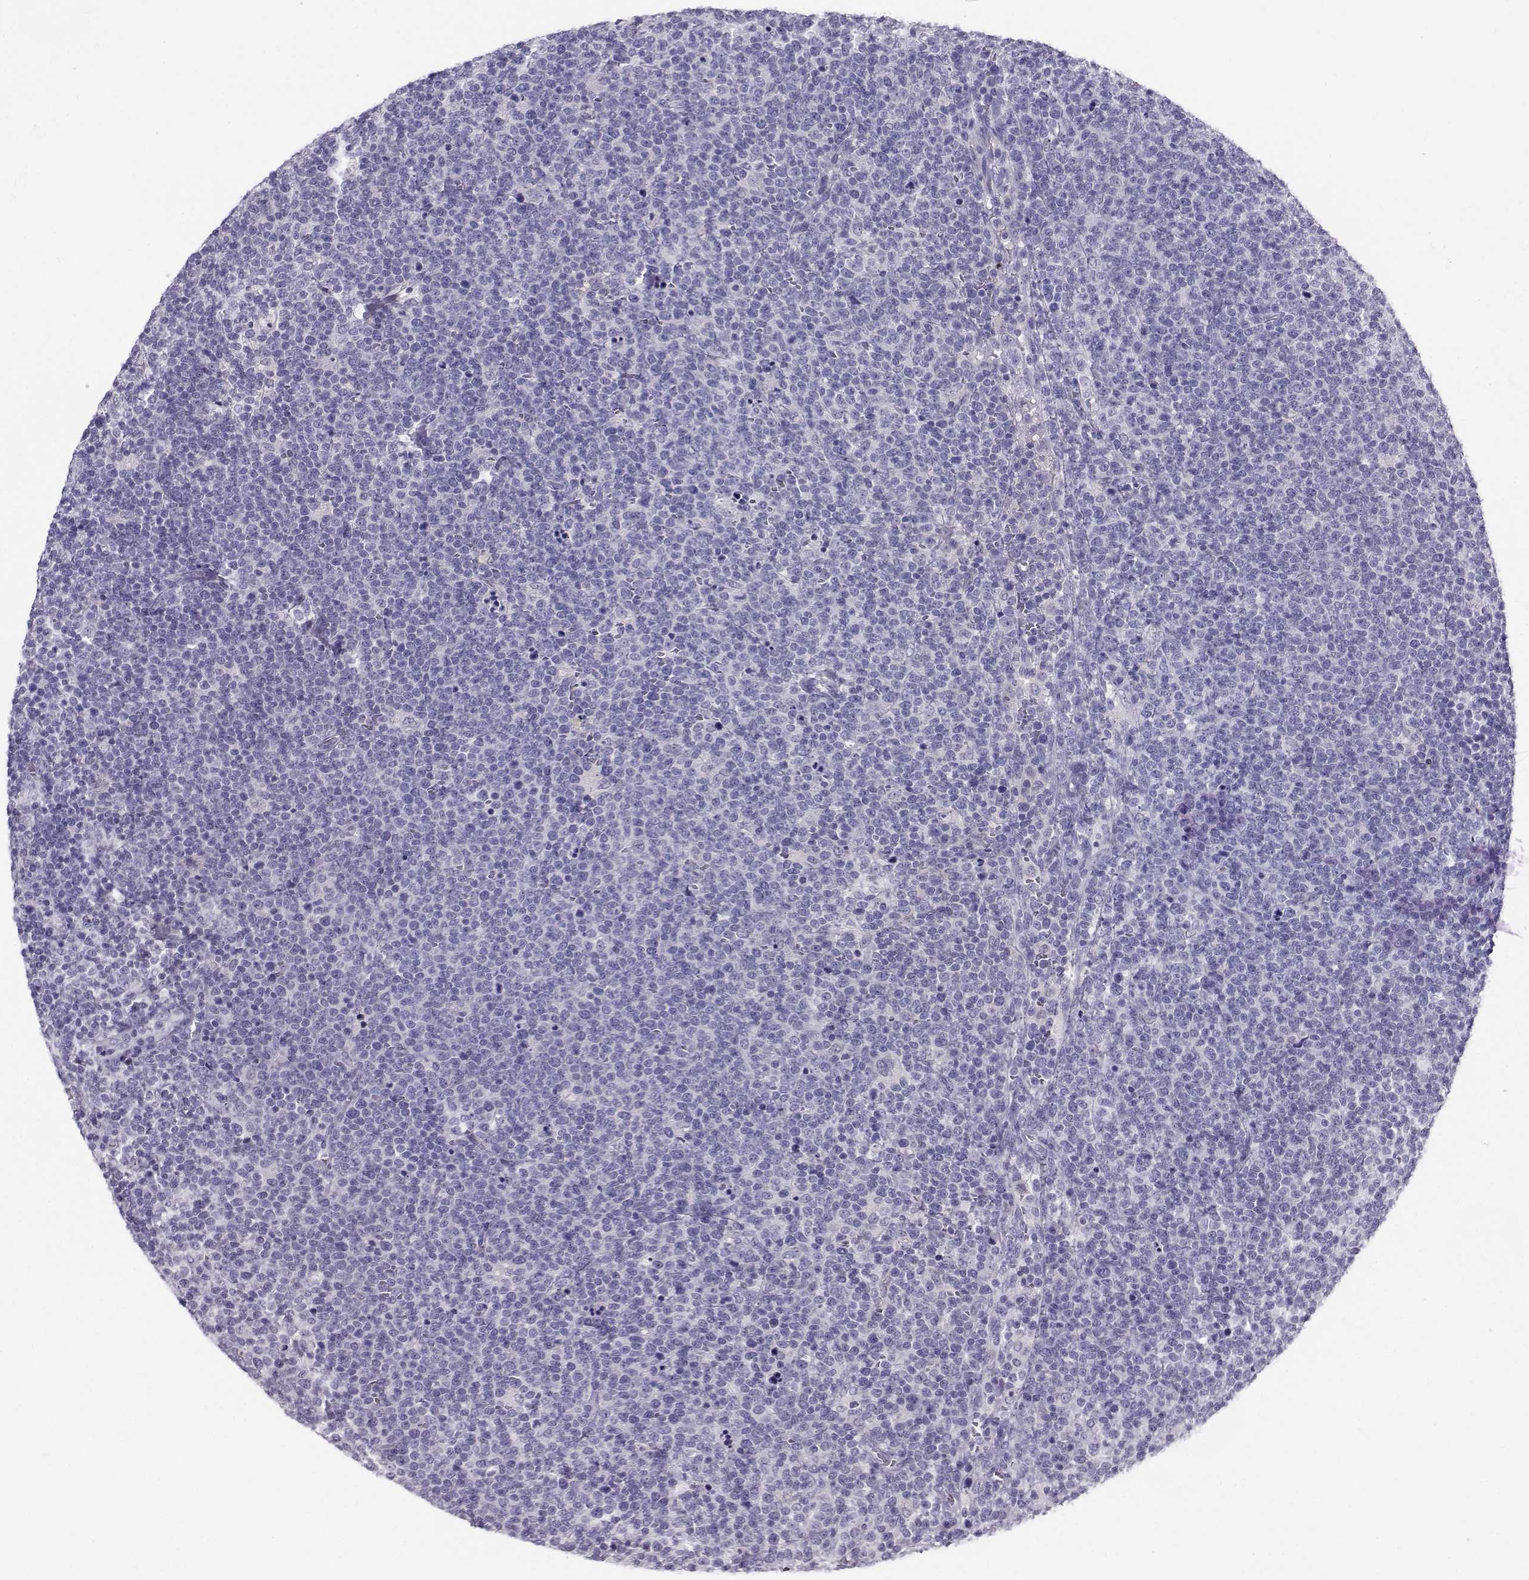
{"staining": {"intensity": "negative", "quantity": "none", "location": "none"}, "tissue": "lymphoma", "cell_type": "Tumor cells", "image_type": "cancer", "snomed": [{"axis": "morphology", "description": "Malignant lymphoma, non-Hodgkin's type, High grade"}, {"axis": "topography", "description": "Lymph node"}], "caption": "This is a image of IHC staining of lymphoma, which shows no positivity in tumor cells.", "gene": "PGK1", "patient": {"sex": "male", "age": 61}}